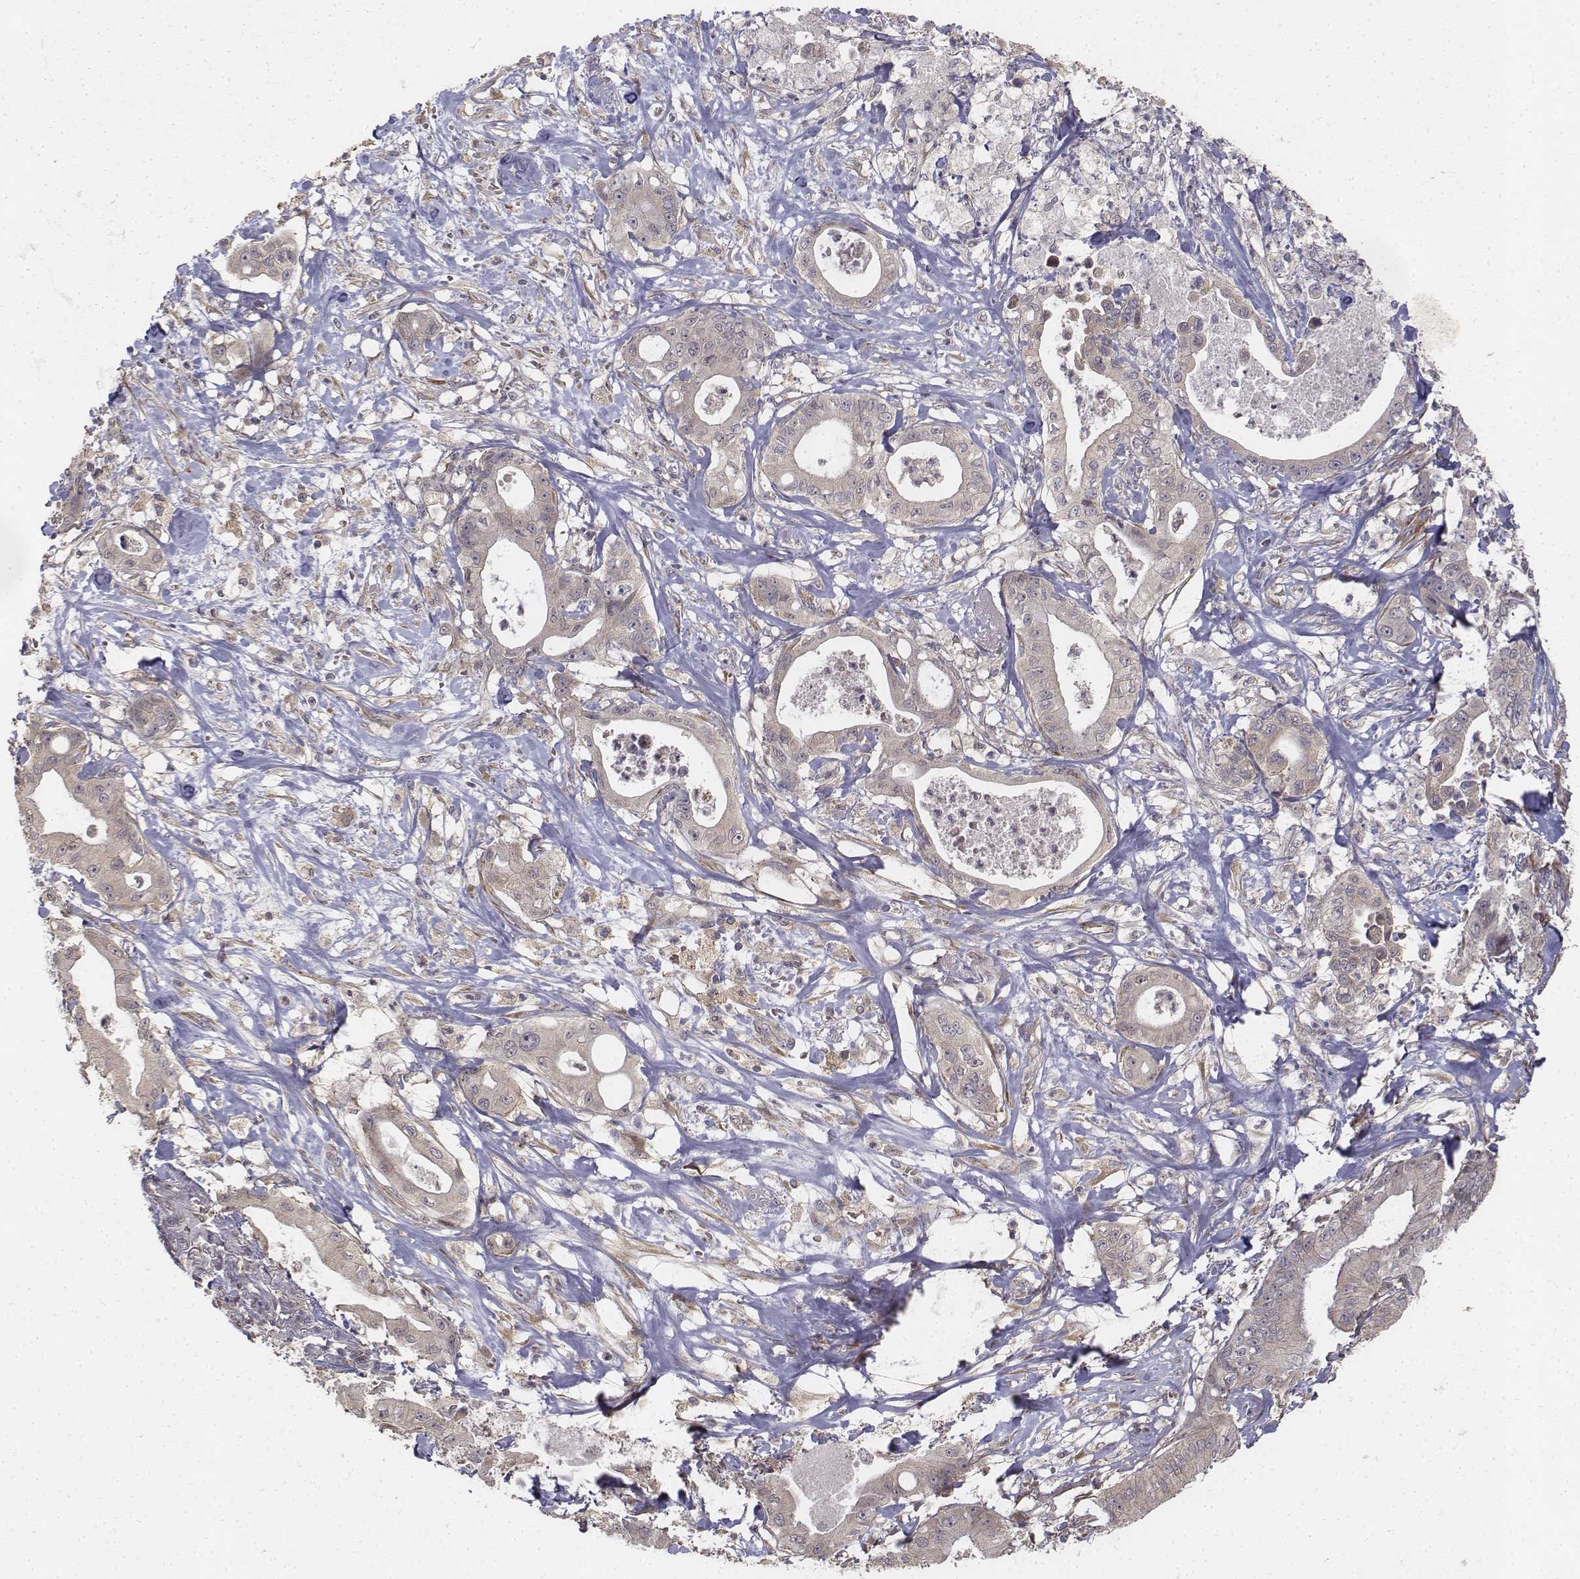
{"staining": {"intensity": "weak", "quantity": "25%-75%", "location": "cytoplasmic/membranous"}, "tissue": "pancreatic cancer", "cell_type": "Tumor cells", "image_type": "cancer", "snomed": [{"axis": "morphology", "description": "Adenocarcinoma, NOS"}, {"axis": "topography", "description": "Pancreas"}], "caption": "IHC of pancreatic cancer demonstrates low levels of weak cytoplasmic/membranous staining in approximately 25%-75% of tumor cells.", "gene": "FBXO21", "patient": {"sex": "male", "age": 71}}